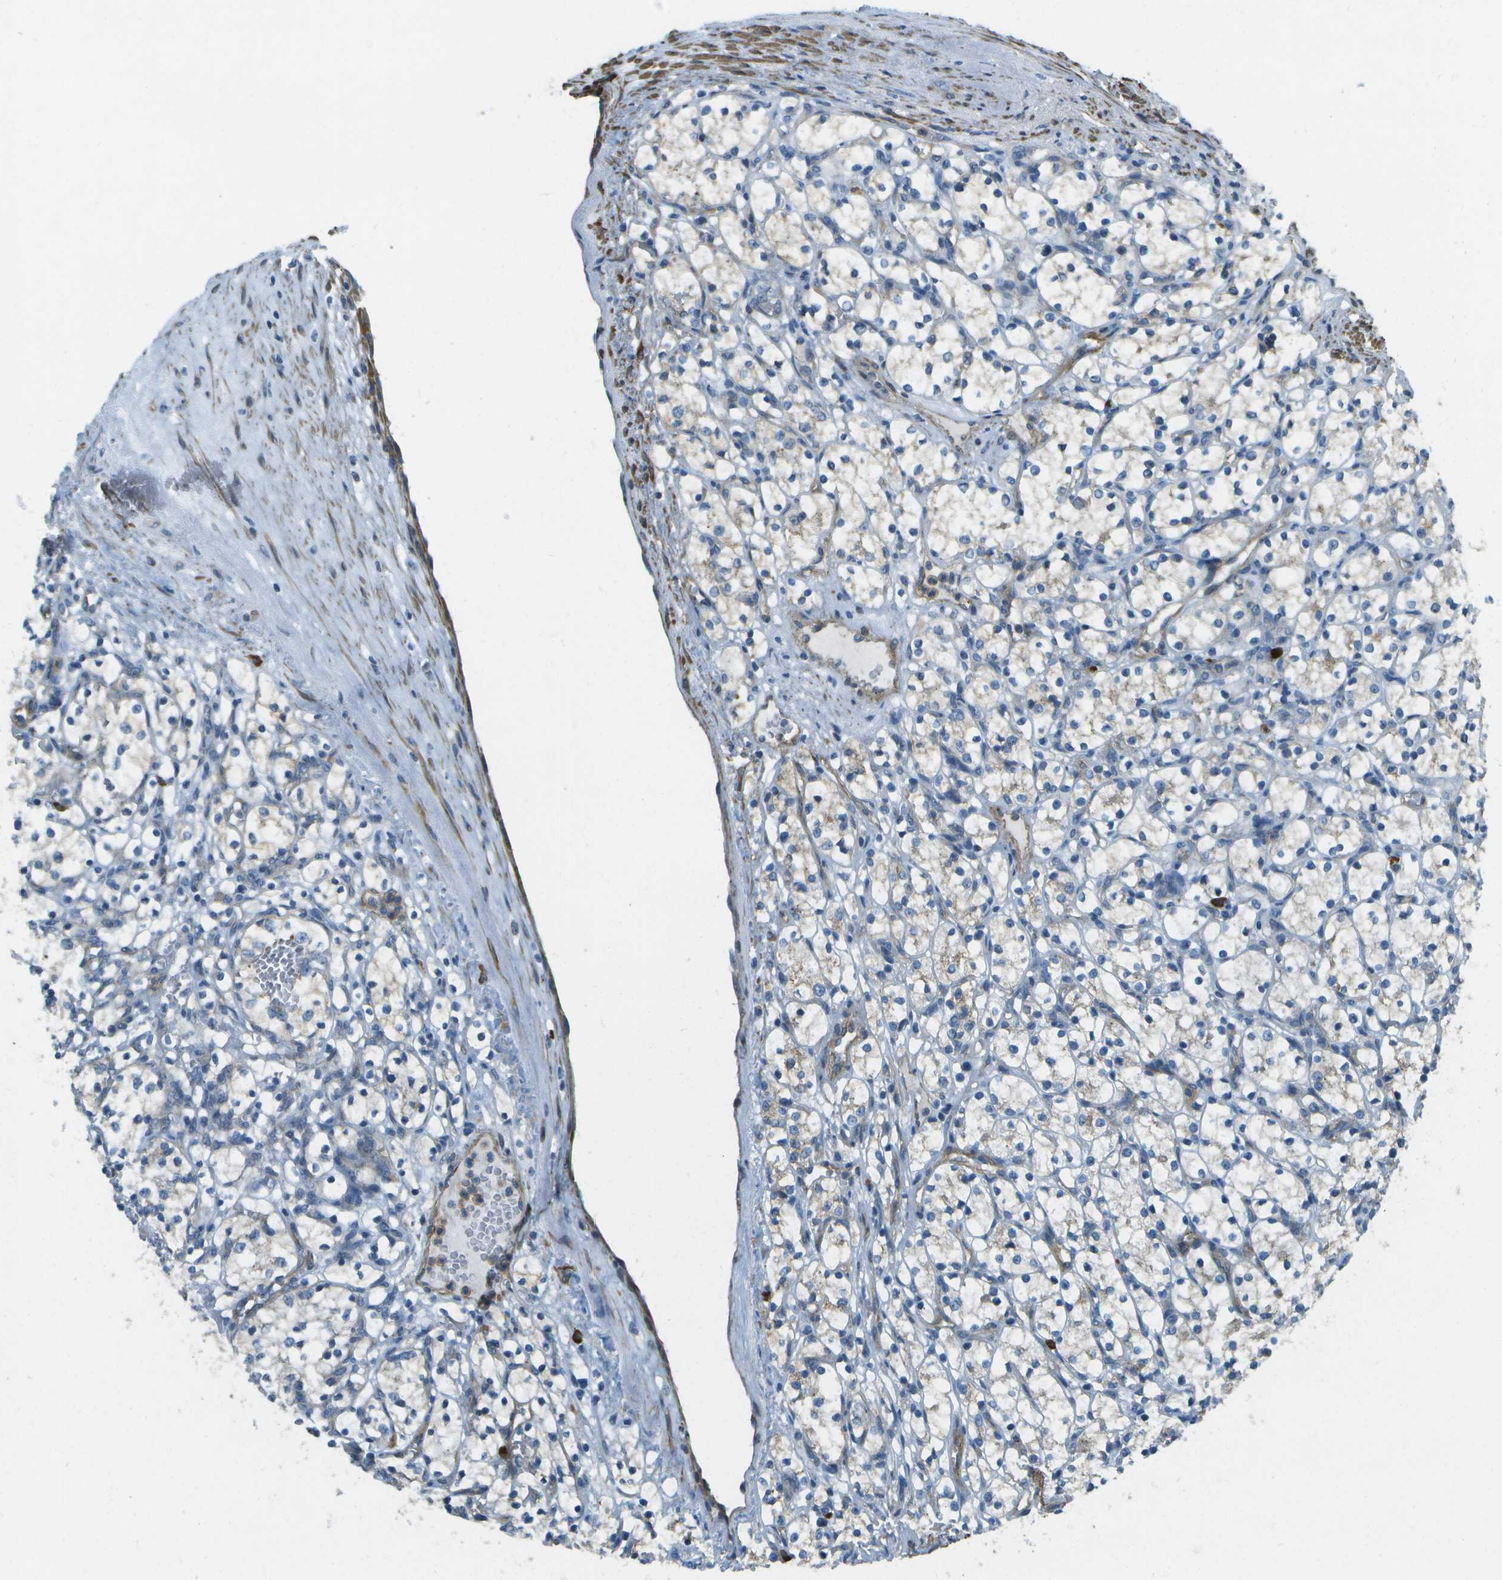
{"staining": {"intensity": "negative", "quantity": "none", "location": "none"}, "tissue": "renal cancer", "cell_type": "Tumor cells", "image_type": "cancer", "snomed": [{"axis": "morphology", "description": "Adenocarcinoma, NOS"}, {"axis": "topography", "description": "Kidney"}], "caption": "Human adenocarcinoma (renal) stained for a protein using immunohistochemistry (IHC) displays no staining in tumor cells.", "gene": "MYH11", "patient": {"sex": "female", "age": 69}}